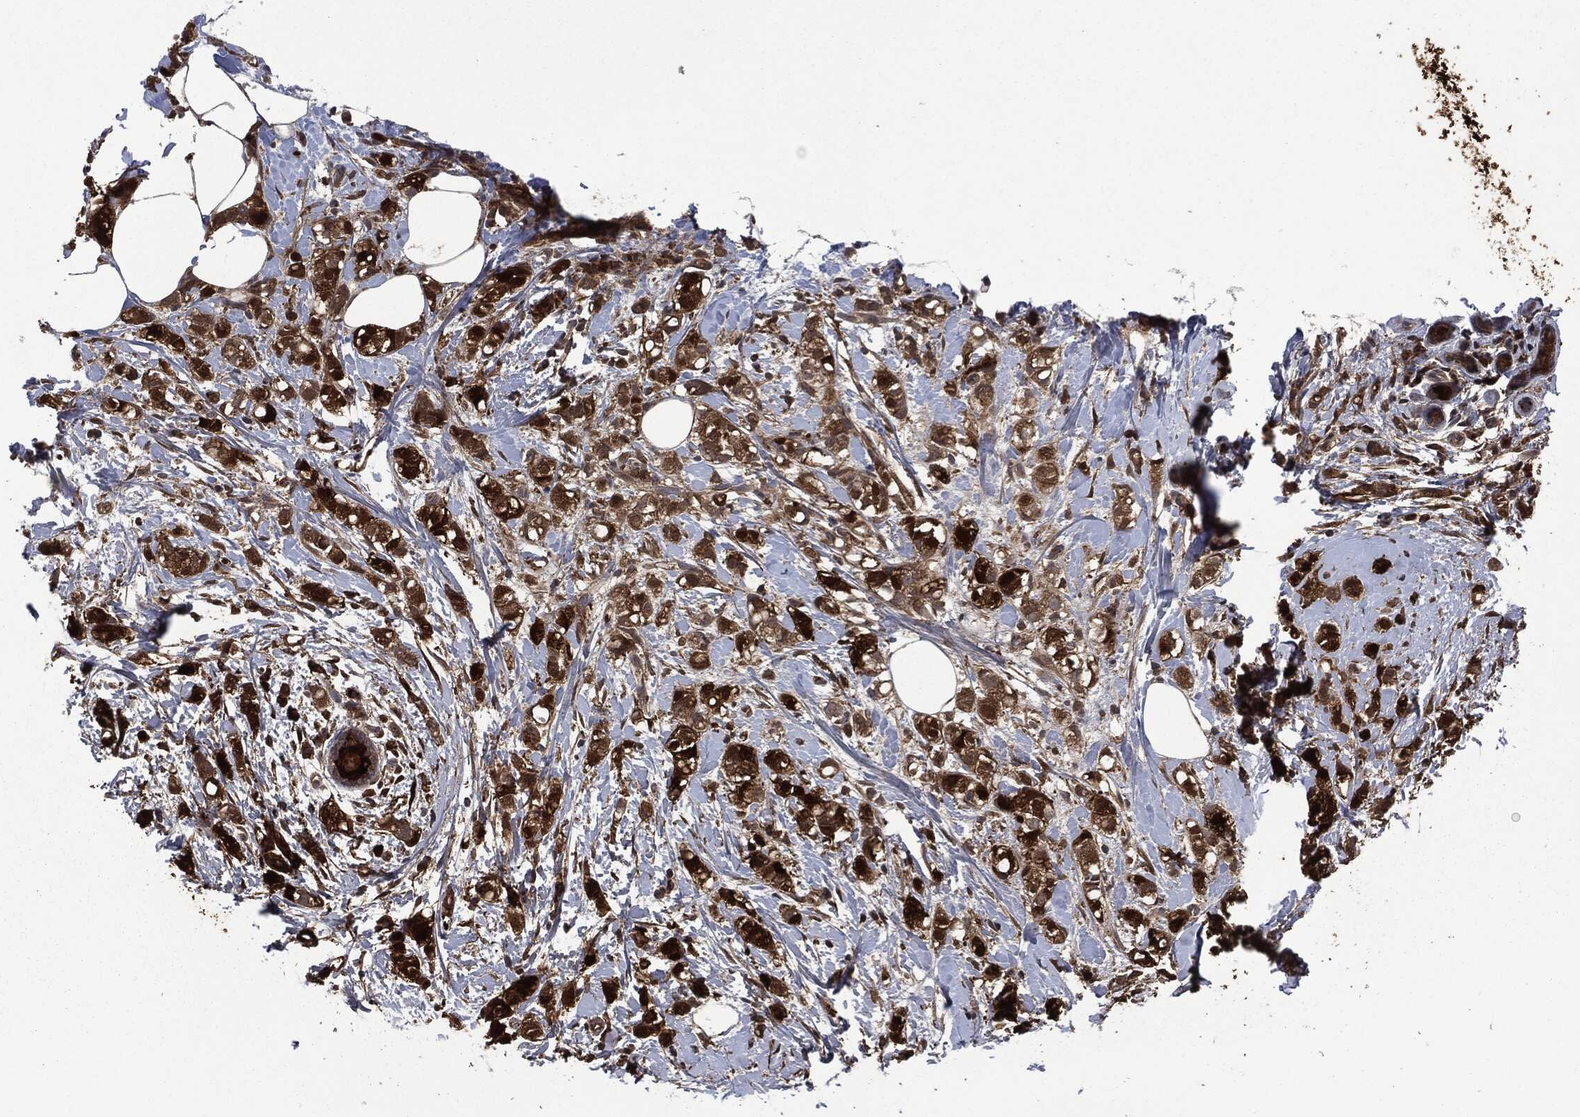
{"staining": {"intensity": "strong", "quantity": ">75%", "location": "cytoplasmic/membranous"}, "tissue": "breast cancer", "cell_type": "Tumor cells", "image_type": "cancer", "snomed": [{"axis": "morphology", "description": "Normal tissue, NOS"}, {"axis": "morphology", "description": "Duct carcinoma"}, {"axis": "topography", "description": "Breast"}], "caption": "IHC image of neoplastic tissue: human breast intraductal carcinoma stained using immunohistochemistry (IHC) exhibits high levels of strong protein expression localized specifically in the cytoplasmic/membranous of tumor cells, appearing as a cytoplasmic/membranous brown color.", "gene": "CRABP2", "patient": {"sex": "female", "age": 44}}